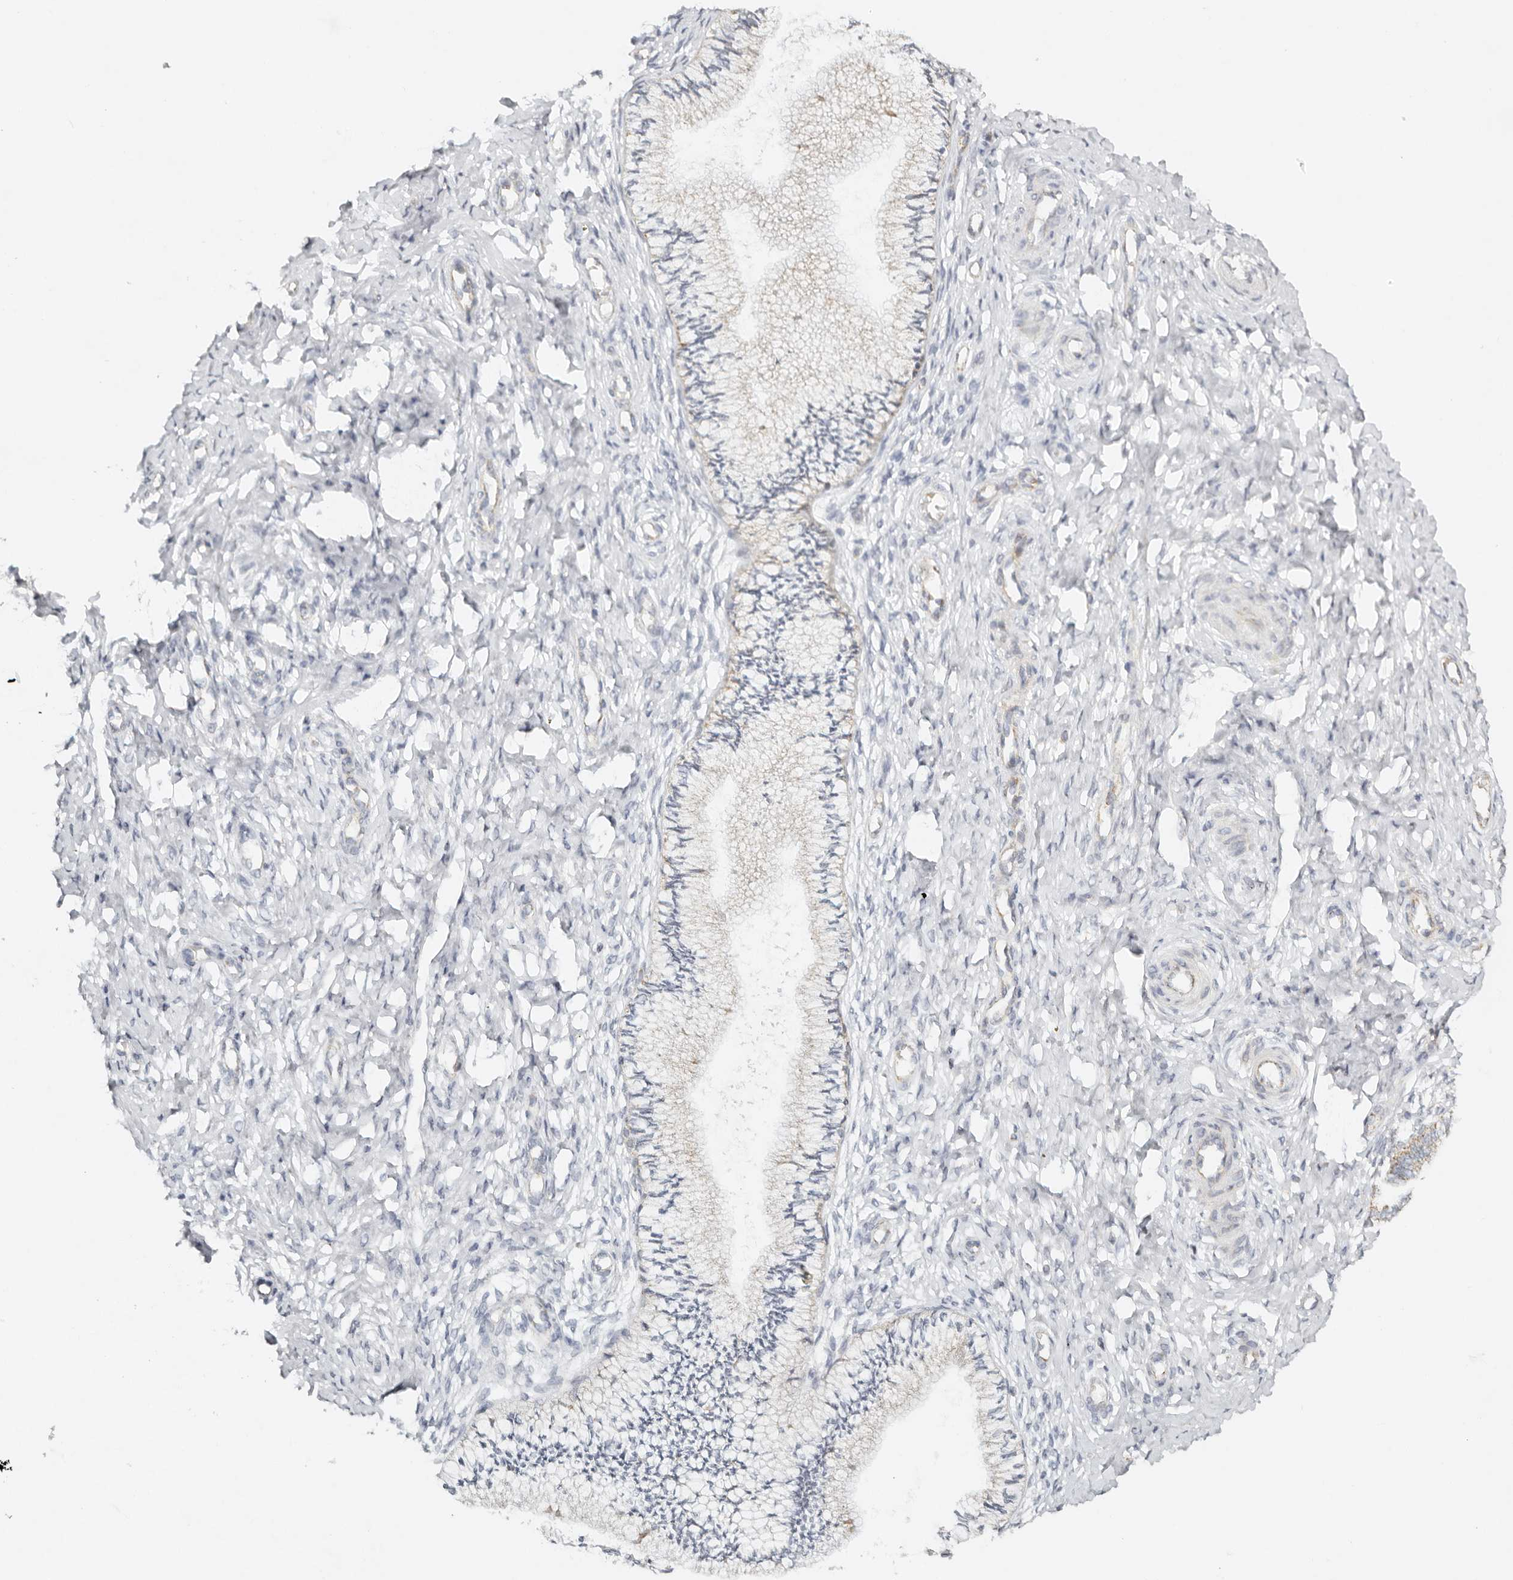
{"staining": {"intensity": "moderate", "quantity": "25%-75%", "location": "cytoplasmic/membranous"}, "tissue": "cervix", "cell_type": "Glandular cells", "image_type": "normal", "snomed": [{"axis": "morphology", "description": "Normal tissue, NOS"}, {"axis": "topography", "description": "Cervix"}], "caption": "Protein staining of normal cervix displays moderate cytoplasmic/membranous staining in approximately 25%-75% of glandular cells. The staining was performed using DAB (3,3'-diaminobenzidine), with brown indicating positive protein expression. Nuclei are stained blue with hematoxylin.", "gene": "KDF1", "patient": {"sex": "female", "age": 36}}